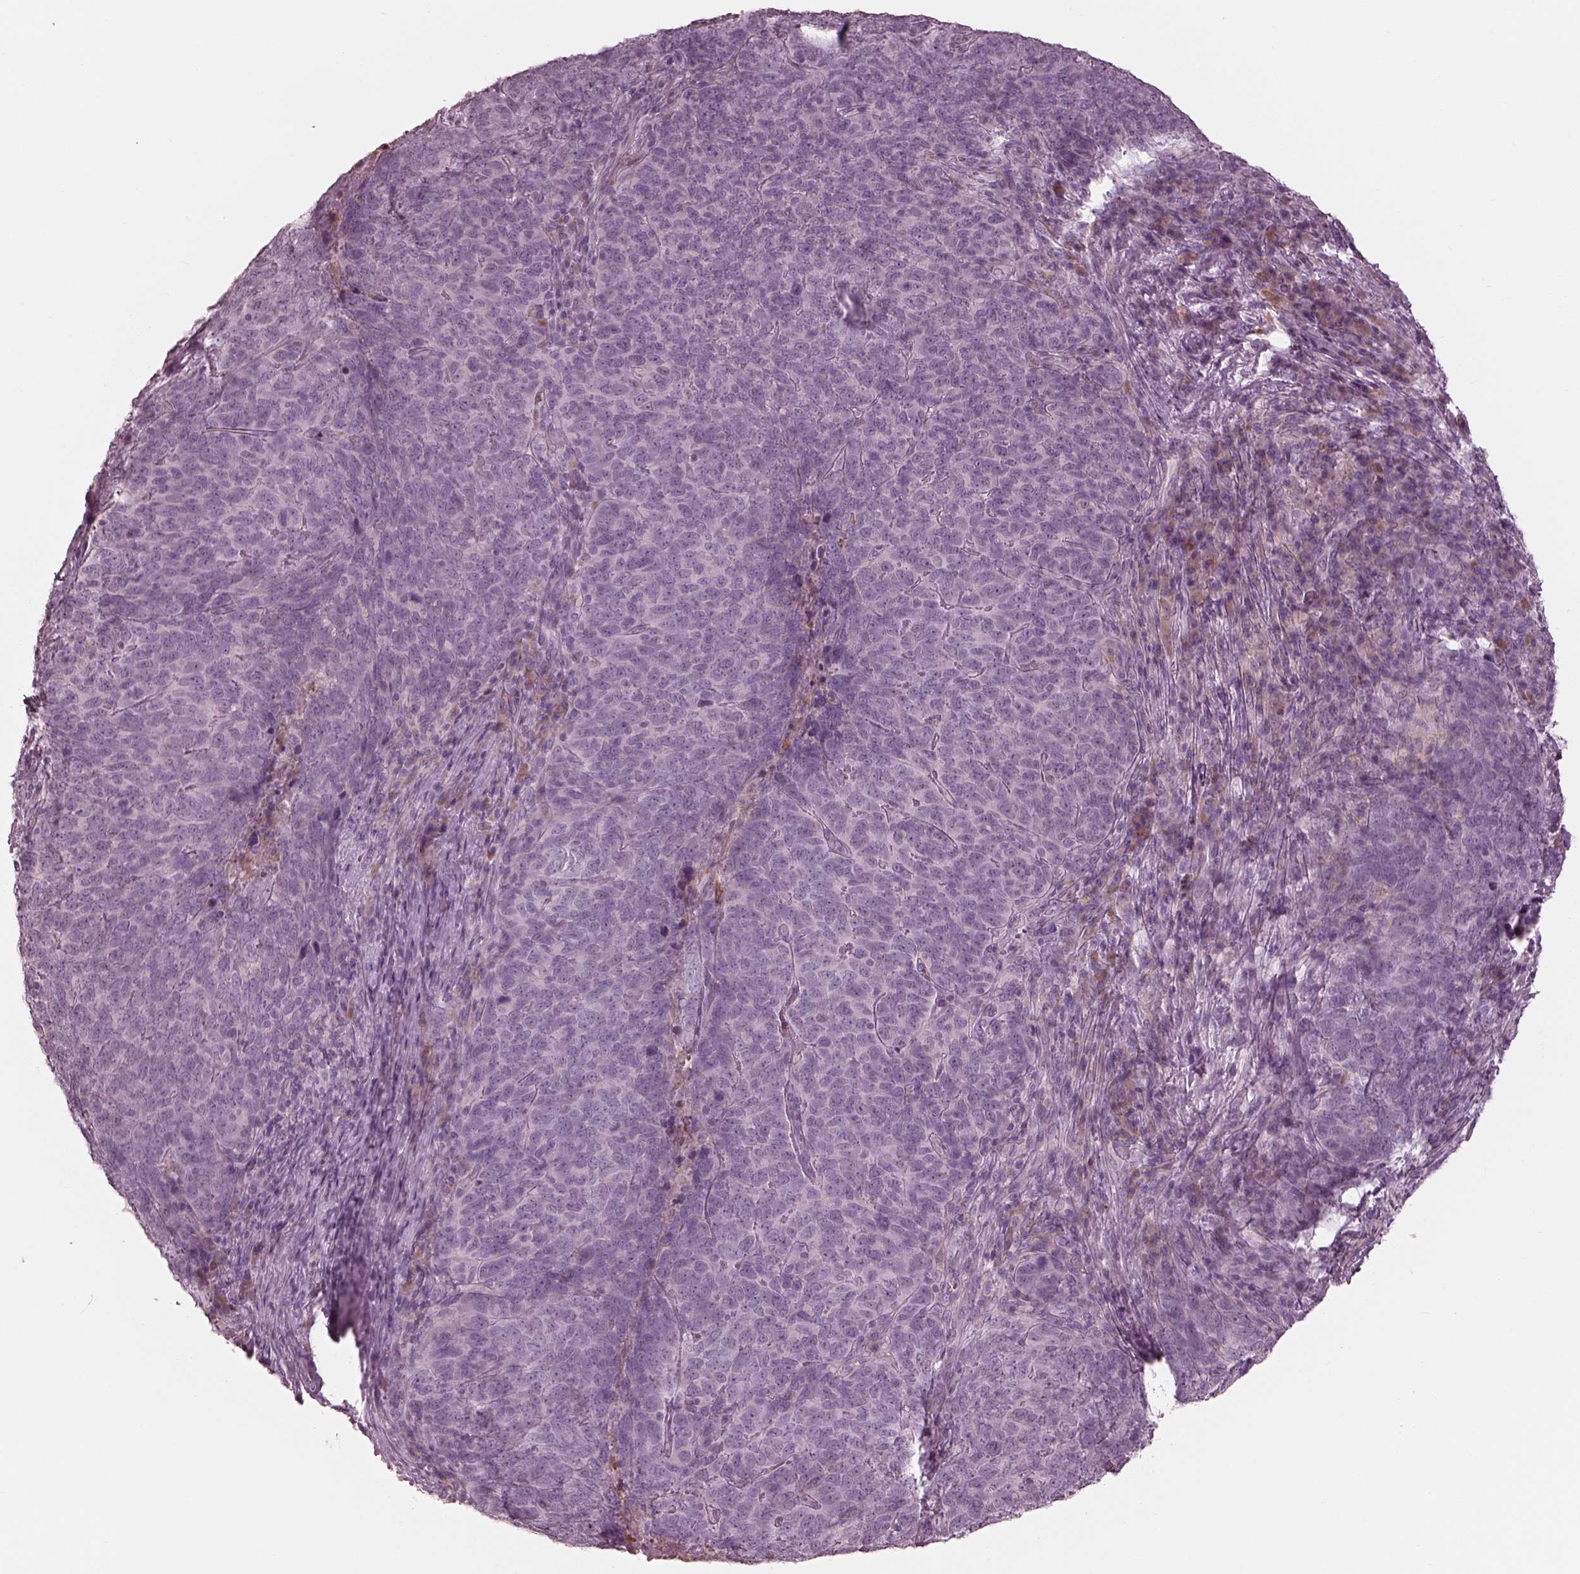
{"staining": {"intensity": "negative", "quantity": "none", "location": "none"}, "tissue": "skin cancer", "cell_type": "Tumor cells", "image_type": "cancer", "snomed": [{"axis": "morphology", "description": "Squamous cell carcinoma, NOS"}, {"axis": "topography", "description": "Skin"}, {"axis": "topography", "description": "Anal"}], "caption": "High magnification brightfield microscopy of skin cancer (squamous cell carcinoma) stained with DAB (brown) and counterstained with hematoxylin (blue): tumor cells show no significant positivity.", "gene": "CADM2", "patient": {"sex": "female", "age": 51}}